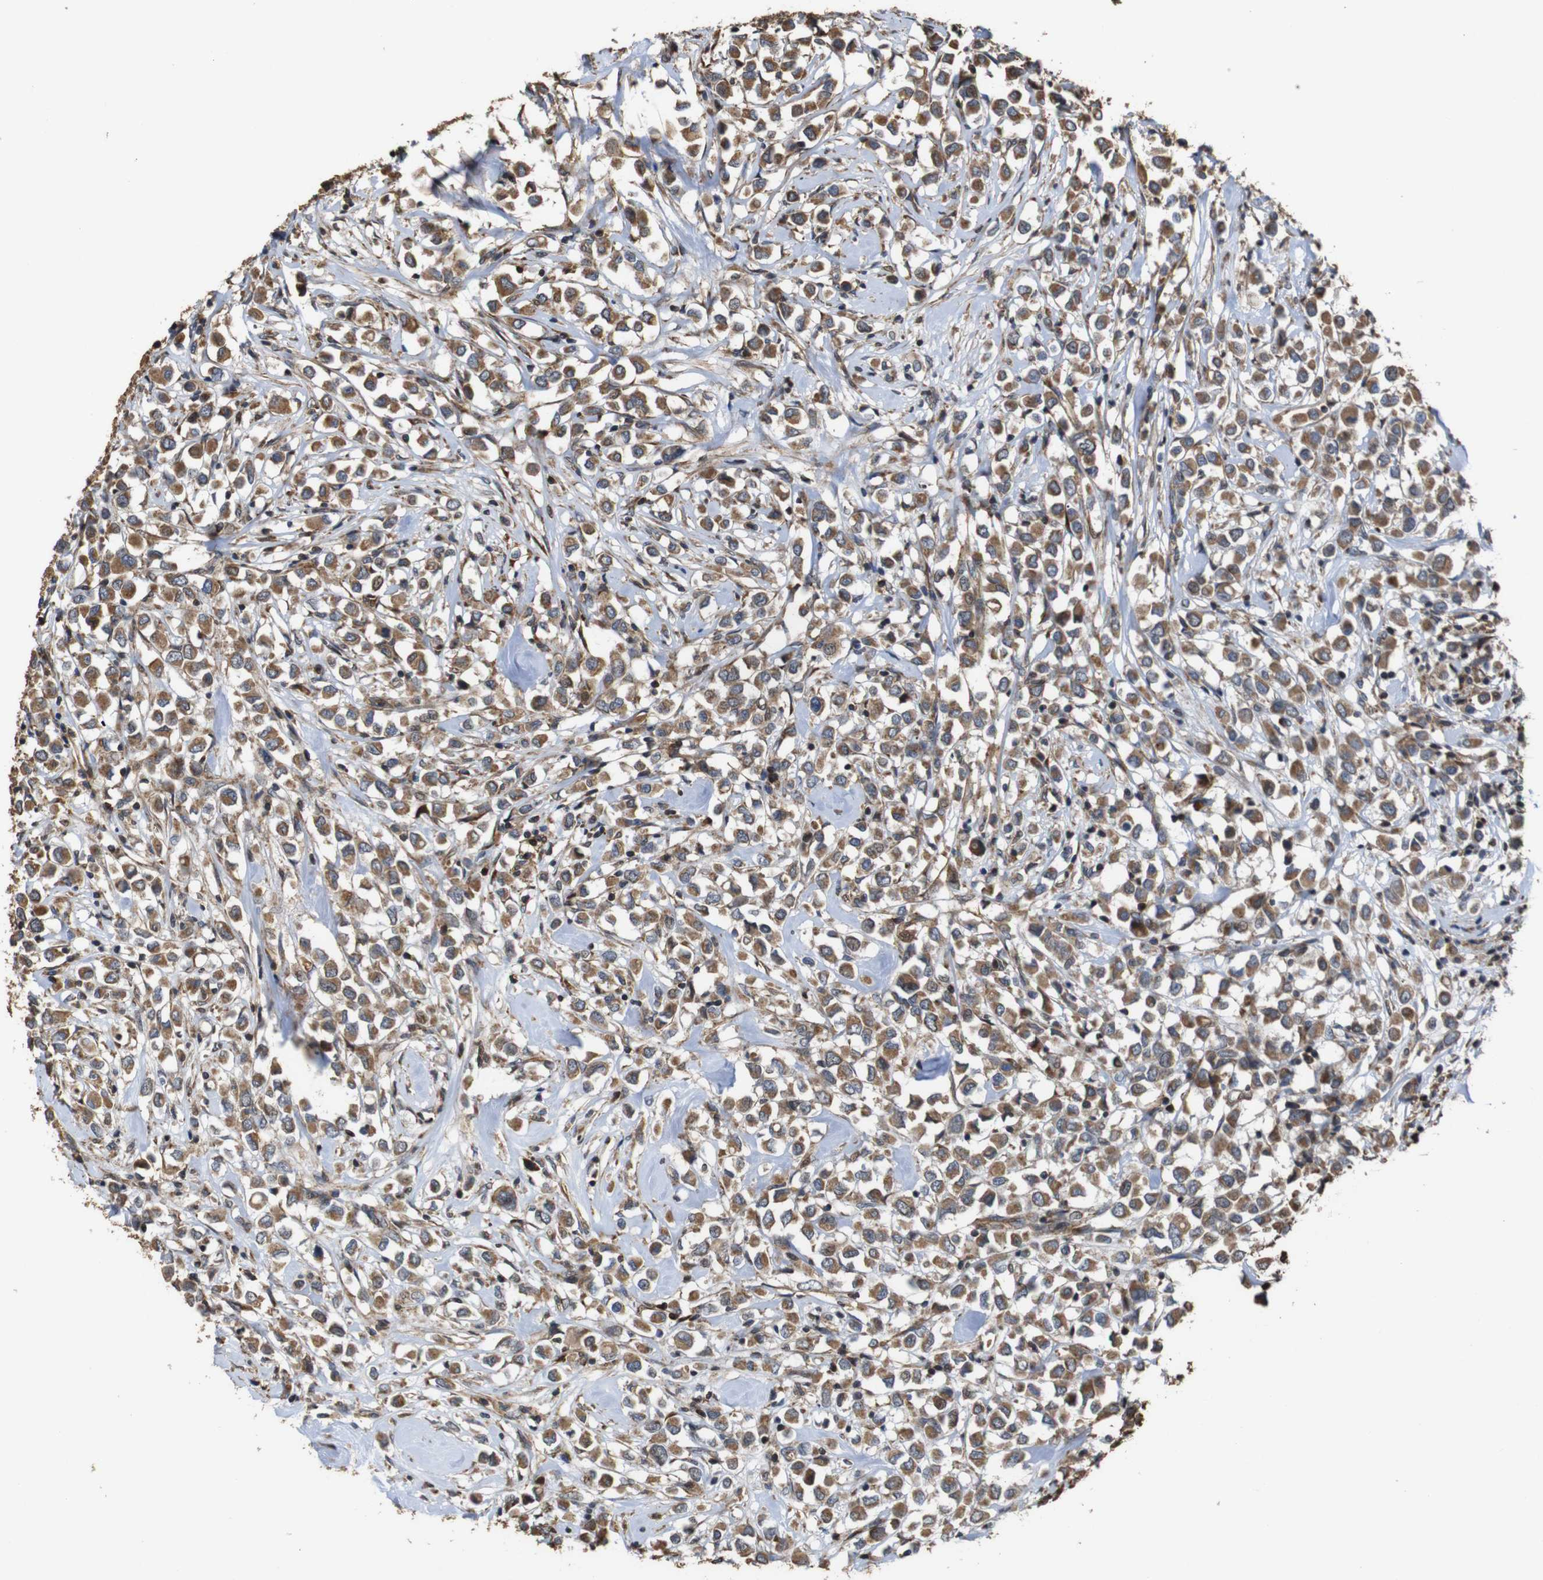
{"staining": {"intensity": "moderate", "quantity": ">75%", "location": "cytoplasmic/membranous"}, "tissue": "breast cancer", "cell_type": "Tumor cells", "image_type": "cancer", "snomed": [{"axis": "morphology", "description": "Duct carcinoma"}, {"axis": "topography", "description": "Breast"}], "caption": "Brown immunohistochemical staining in breast cancer exhibits moderate cytoplasmic/membranous staining in about >75% of tumor cells.", "gene": "SNN", "patient": {"sex": "female", "age": 61}}